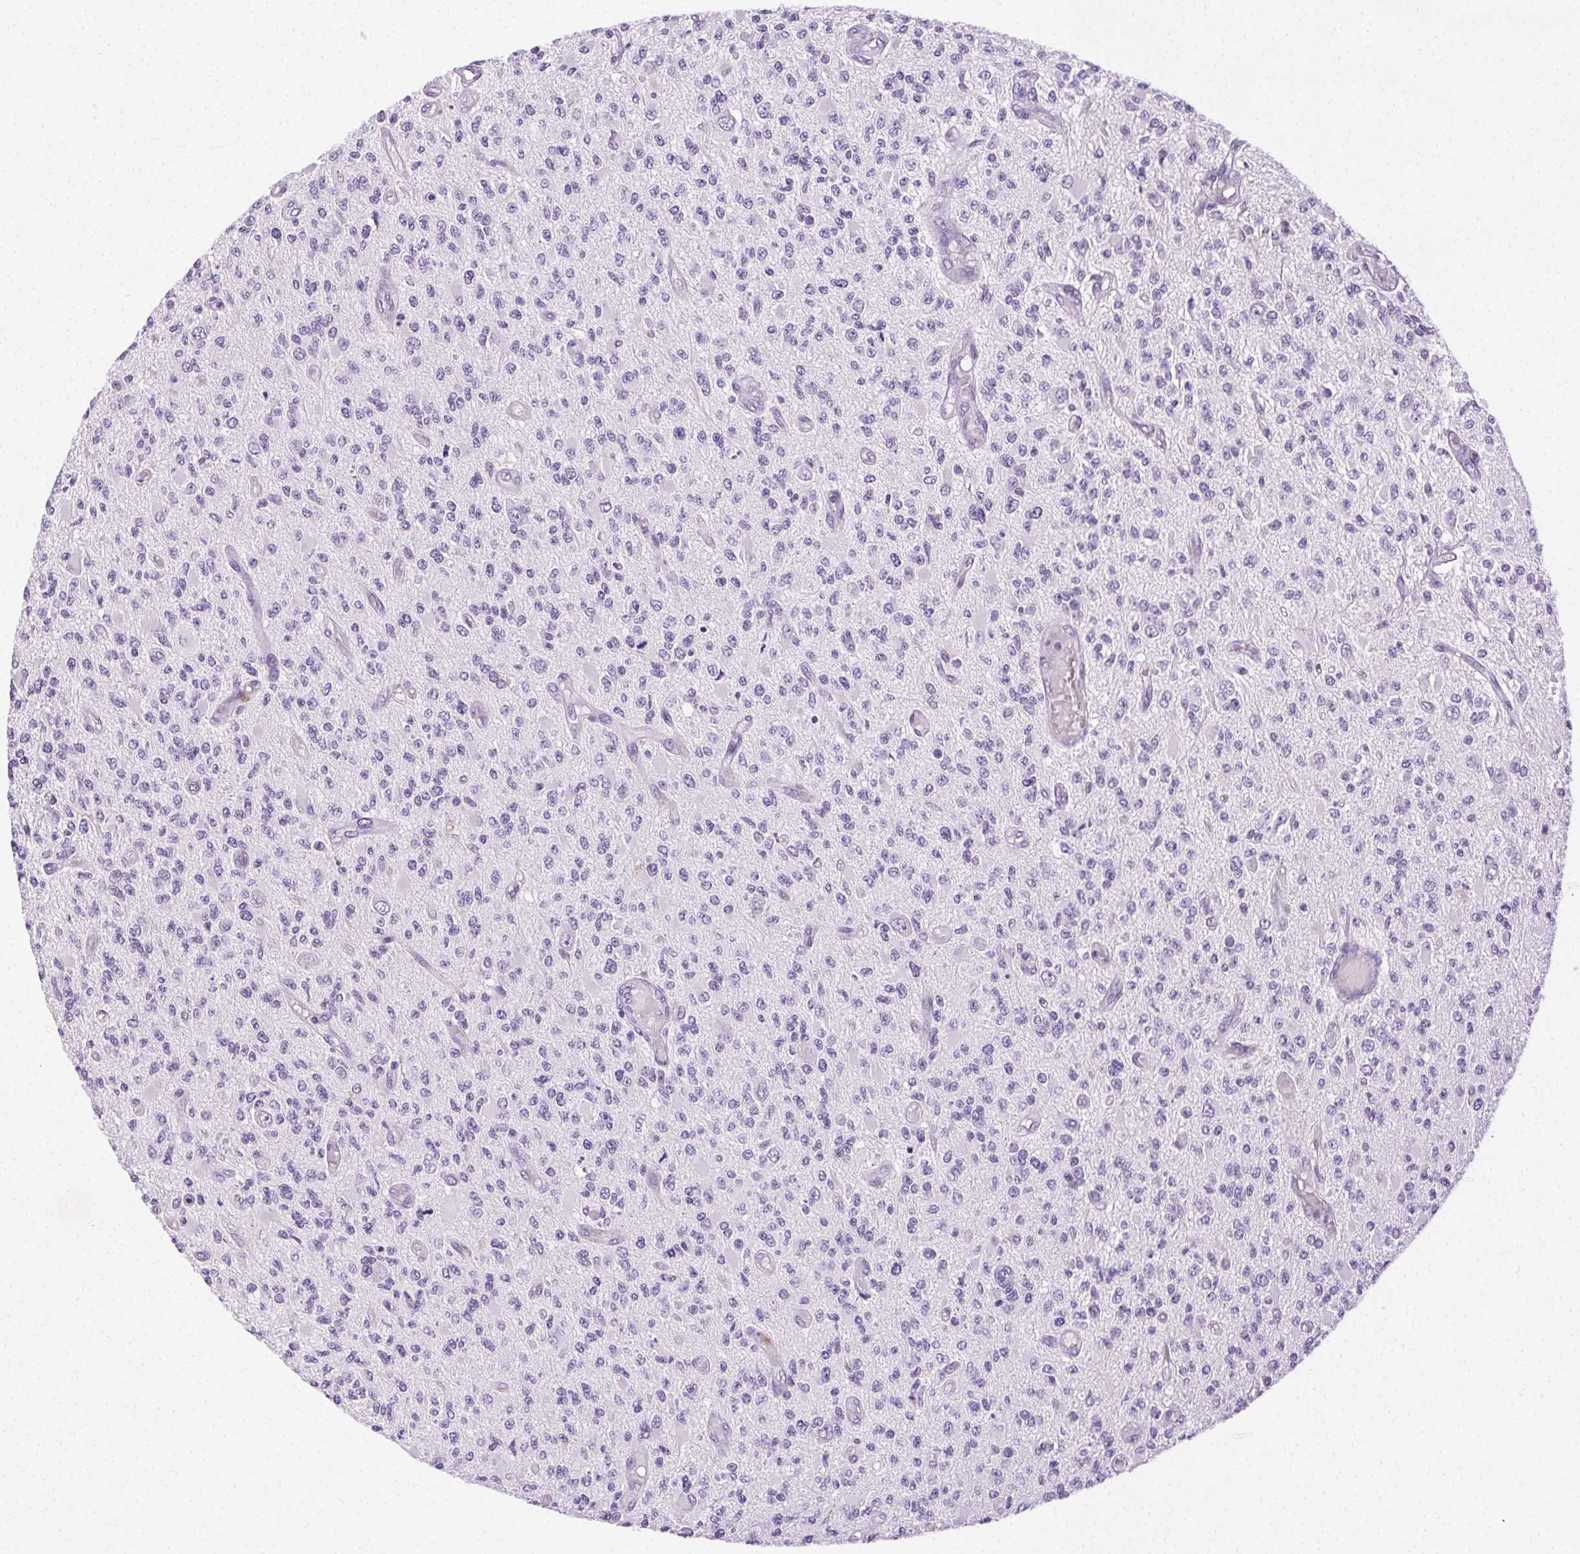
{"staining": {"intensity": "negative", "quantity": "none", "location": "none"}, "tissue": "glioma", "cell_type": "Tumor cells", "image_type": "cancer", "snomed": [{"axis": "morphology", "description": "Glioma, malignant, High grade"}, {"axis": "topography", "description": "Brain"}], "caption": "Glioma stained for a protein using IHC shows no staining tumor cells.", "gene": "C20orf85", "patient": {"sex": "female", "age": 63}}